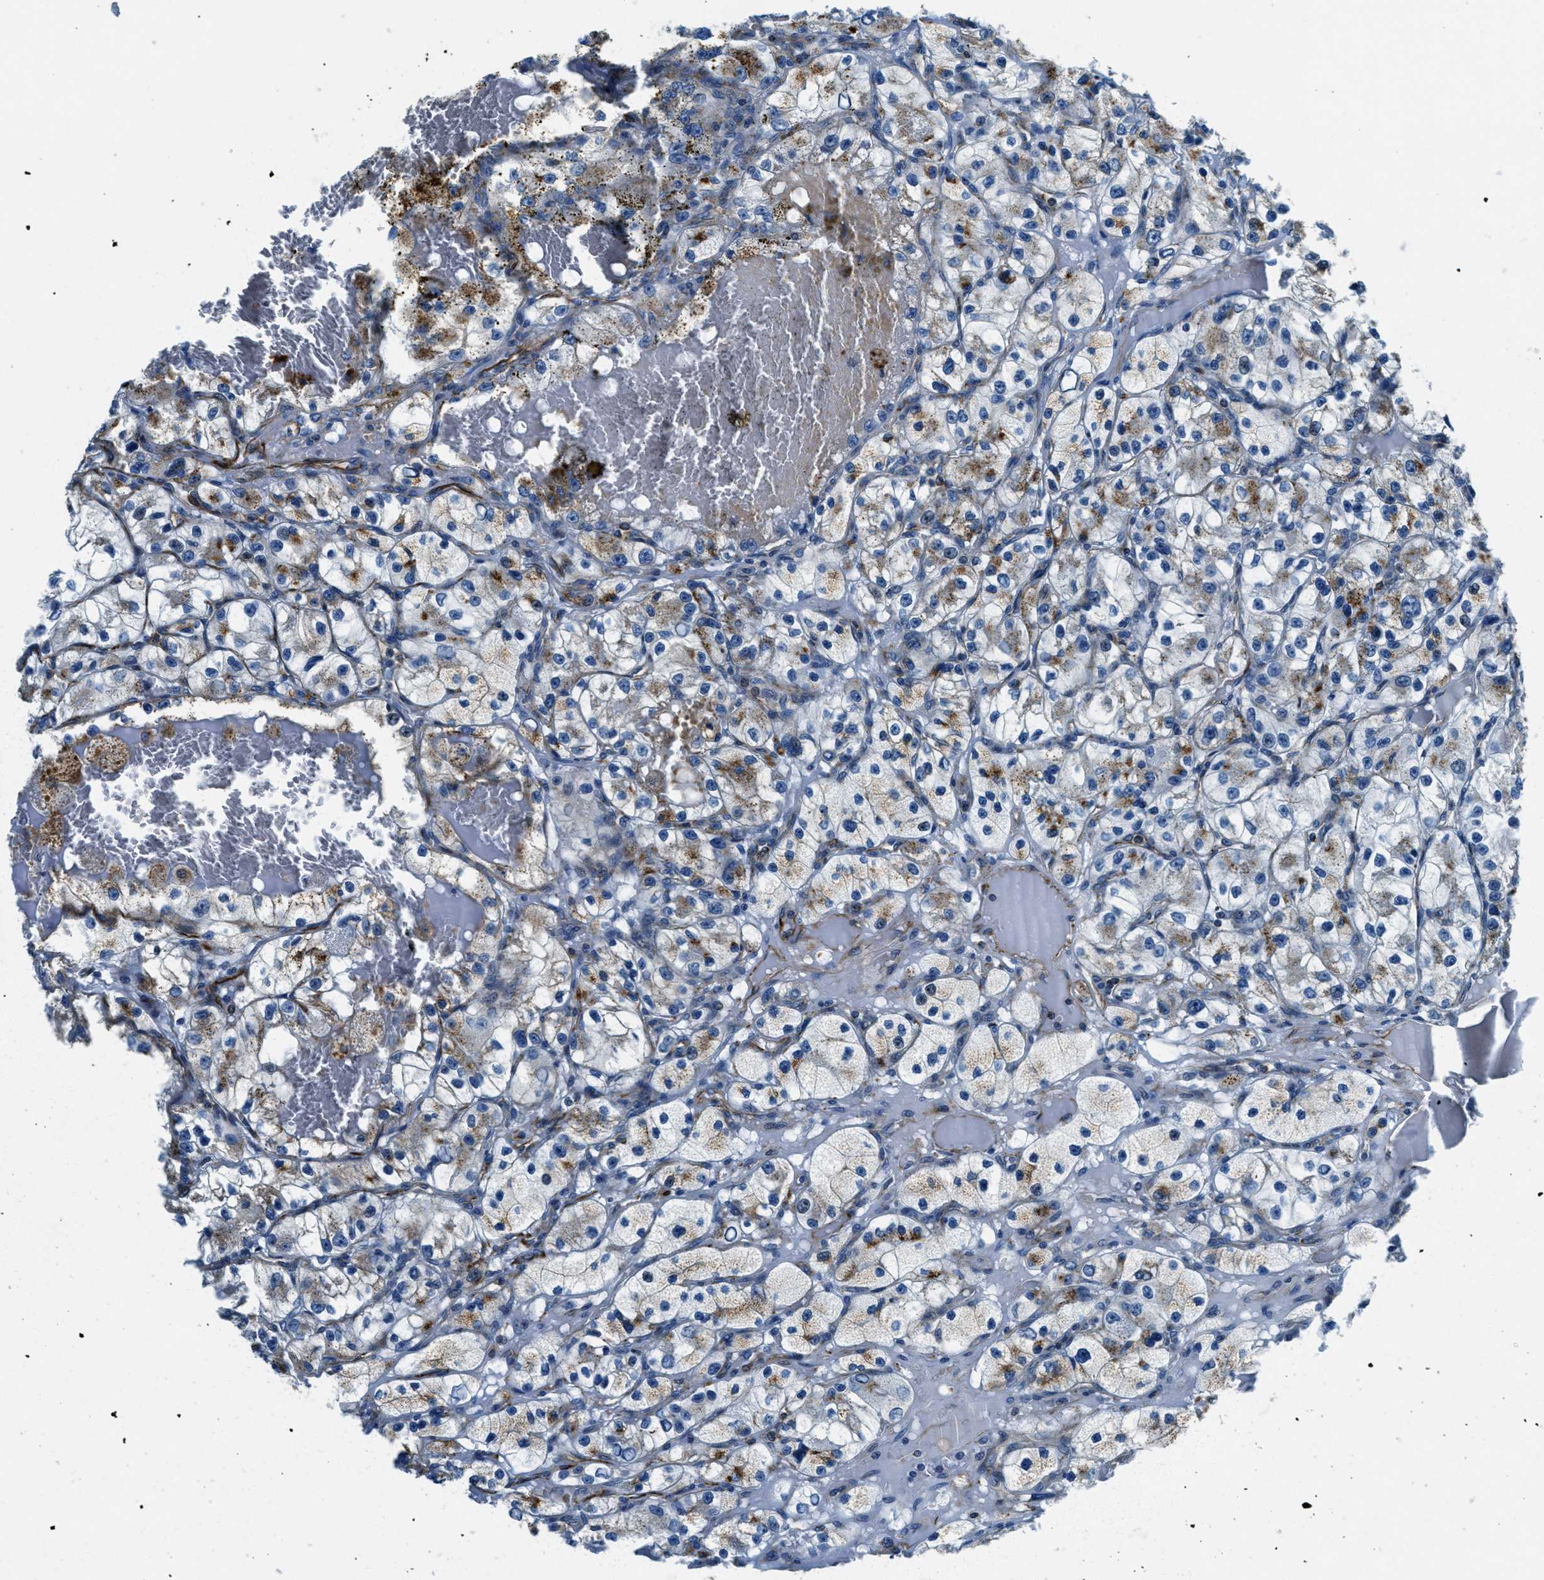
{"staining": {"intensity": "moderate", "quantity": "<25%", "location": "cytoplasmic/membranous"}, "tissue": "renal cancer", "cell_type": "Tumor cells", "image_type": "cancer", "snomed": [{"axis": "morphology", "description": "Adenocarcinoma, NOS"}, {"axis": "topography", "description": "Kidney"}], "caption": "A photomicrograph of renal cancer (adenocarcinoma) stained for a protein displays moderate cytoplasmic/membranous brown staining in tumor cells. The protein is stained brown, and the nuclei are stained in blue (DAB (3,3'-diaminobenzidine) IHC with brightfield microscopy, high magnification).", "gene": "GNS", "patient": {"sex": "female", "age": 57}}